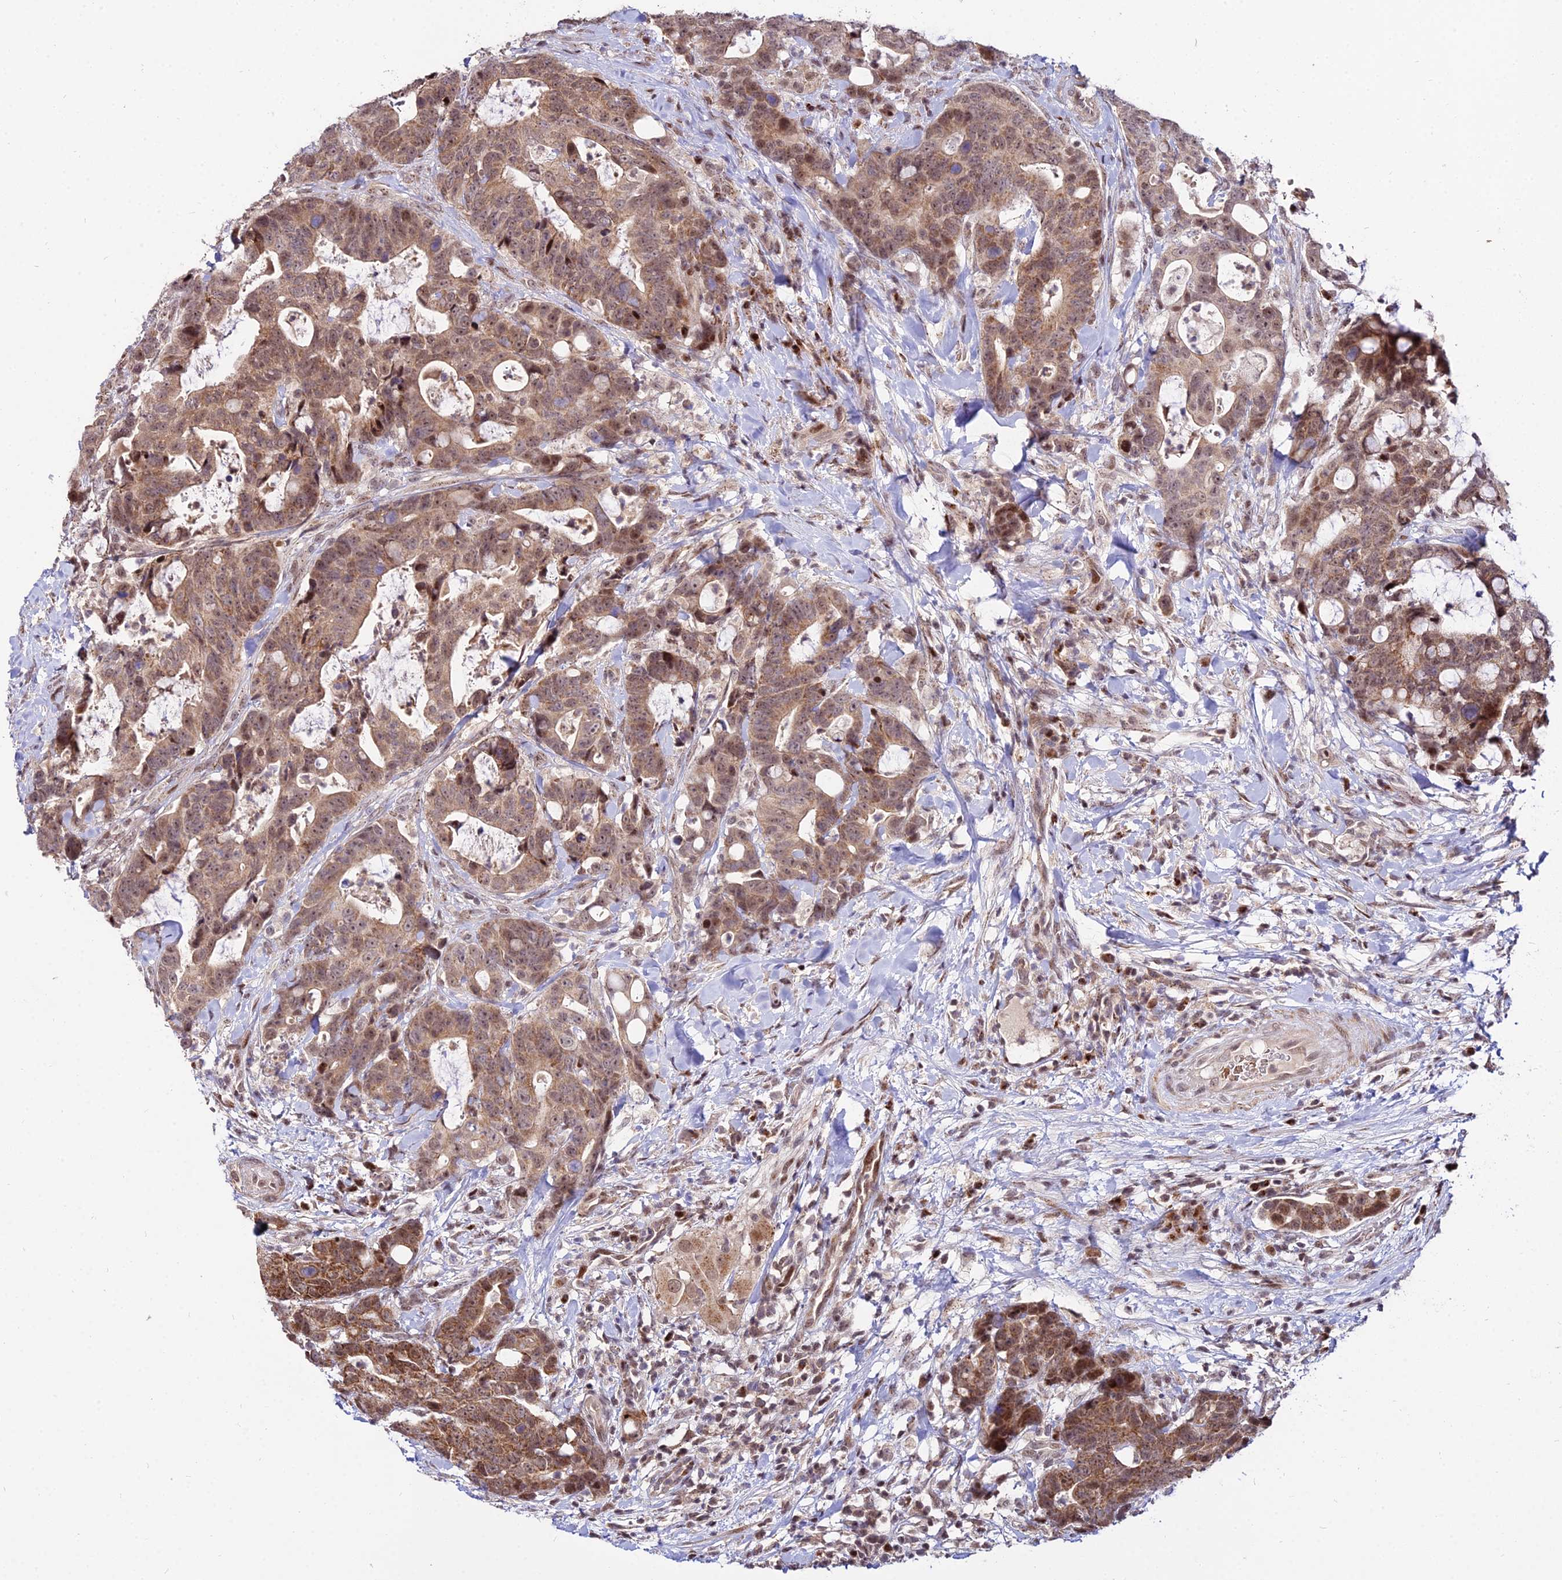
{"staining": {"intensity": "moderate", "quantity": ">75%", "location": "cytoplasmic/membranous,nuclear"}, "tissue": "colorectal cancer", "cell_type": "Tumor cells", "image_type": "cancer", "snomed": [{"axis": "morphology", "description": "Adenocarcinoma, NOS"}, {"axis": "topography", "description": "Colon"}], "caption": "An image of human adenocarcinoma (colorectal) stained for a protein demonstrates moderate cytoplasmic/membranous and nuclear brown staining in tumor cells. (Stains: DAB in brown, nuclei in blue, Microscopy: brightfield microscopy at high magnification).", "gene": "CIB3", "patient": {"sex": "female", "age": 82}}